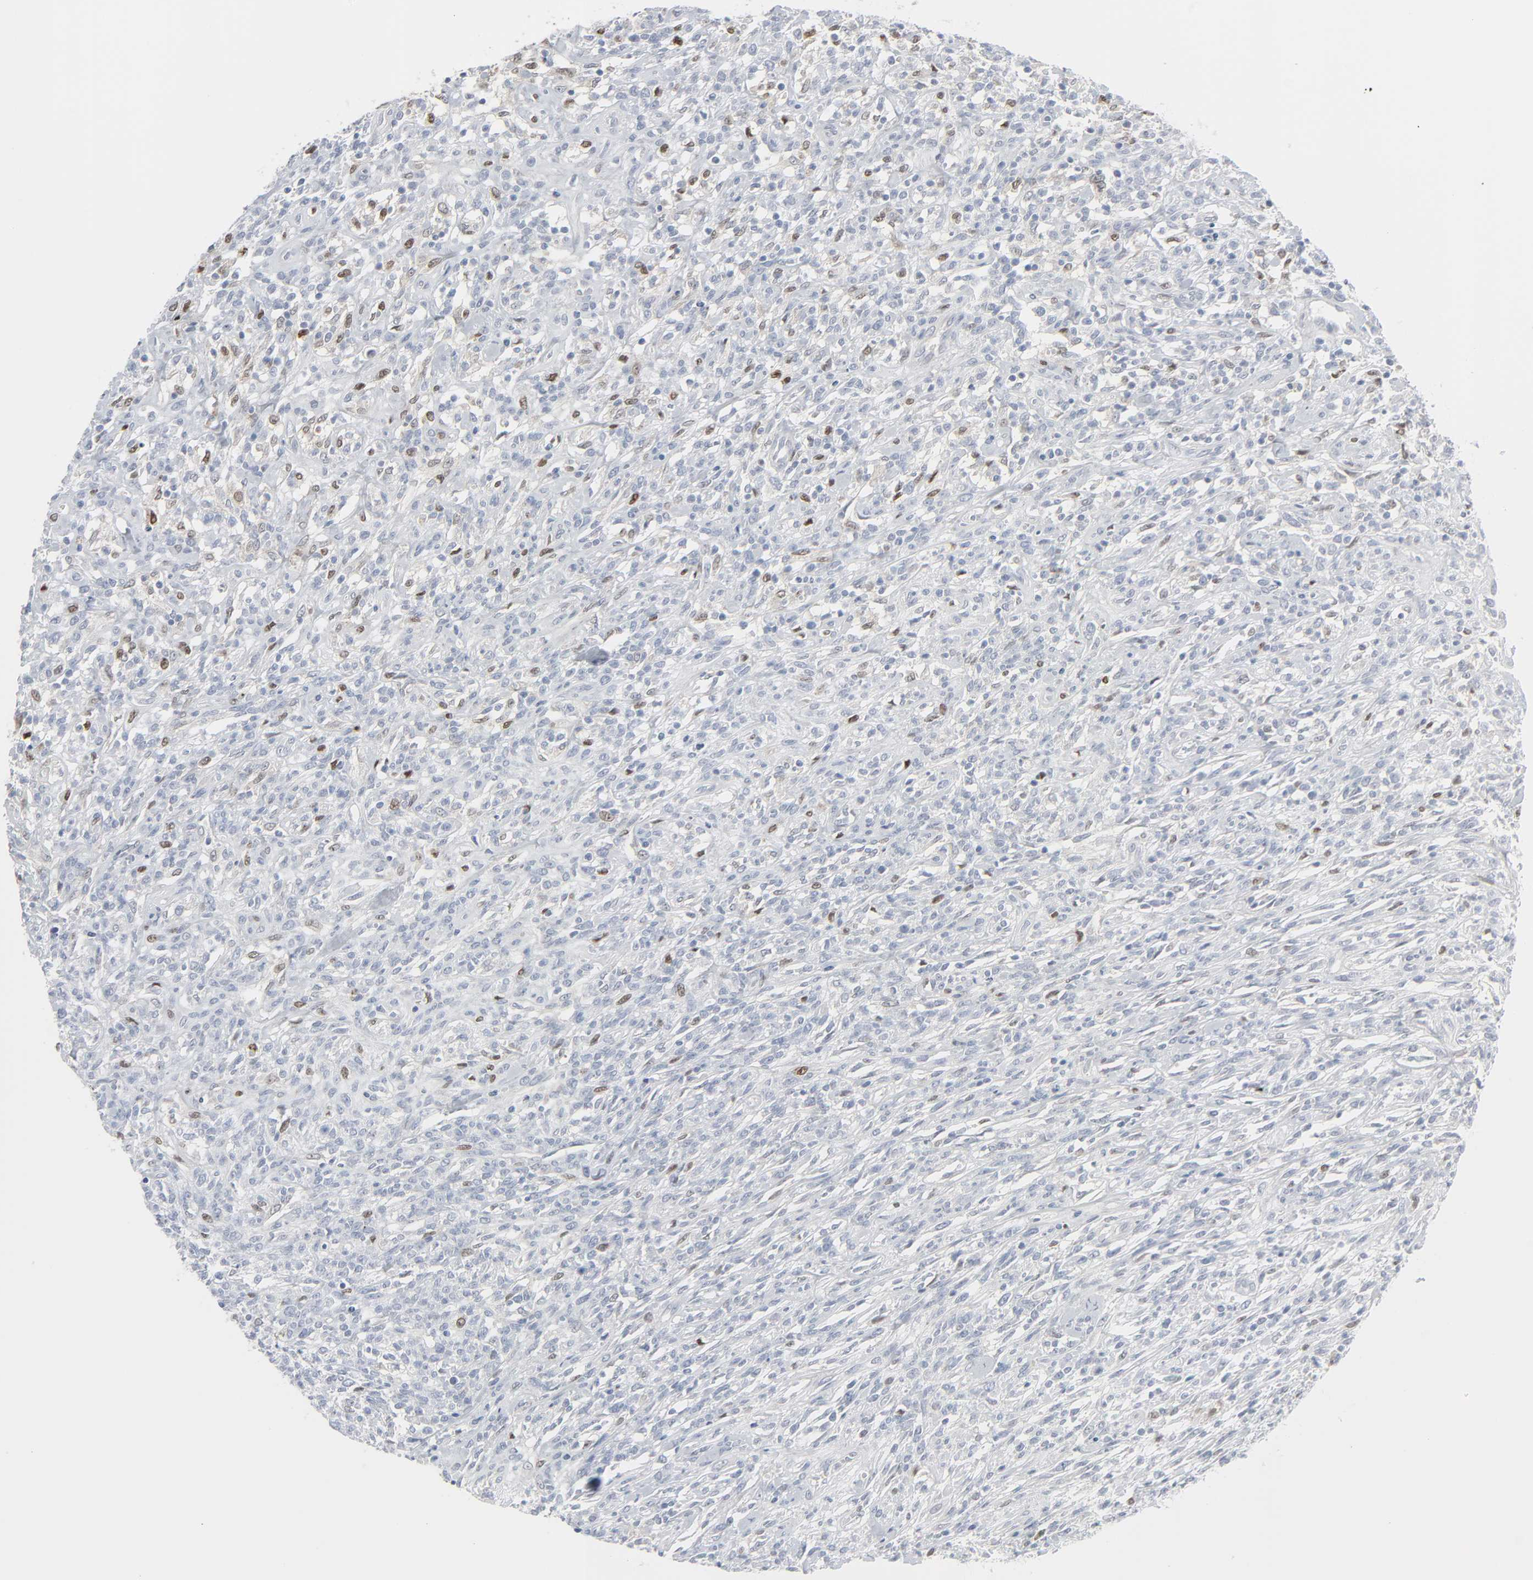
{"staining": {"intensity": "moderate", "quantity": "<25%", "location": "nuclear"}, "tissue": "lymphoma", "cell_type": "Tumor cells", "image_type": "cancer", "snomed": [{"axis": "morphology", "description": "Malignant lymphoma, non-Hodgkin's type, High grade"}, {"axis": "topography", "description": "Lymph node"}], "caption": "The histopathology image exhibits staining of high-grade malignant lymphoma, non-Hodgkin's type, revealing moderate nuclear protein expression (brown color) within tumor cells.", "gene": "MITF", "patient": {"sex": "female", "age": 73}}